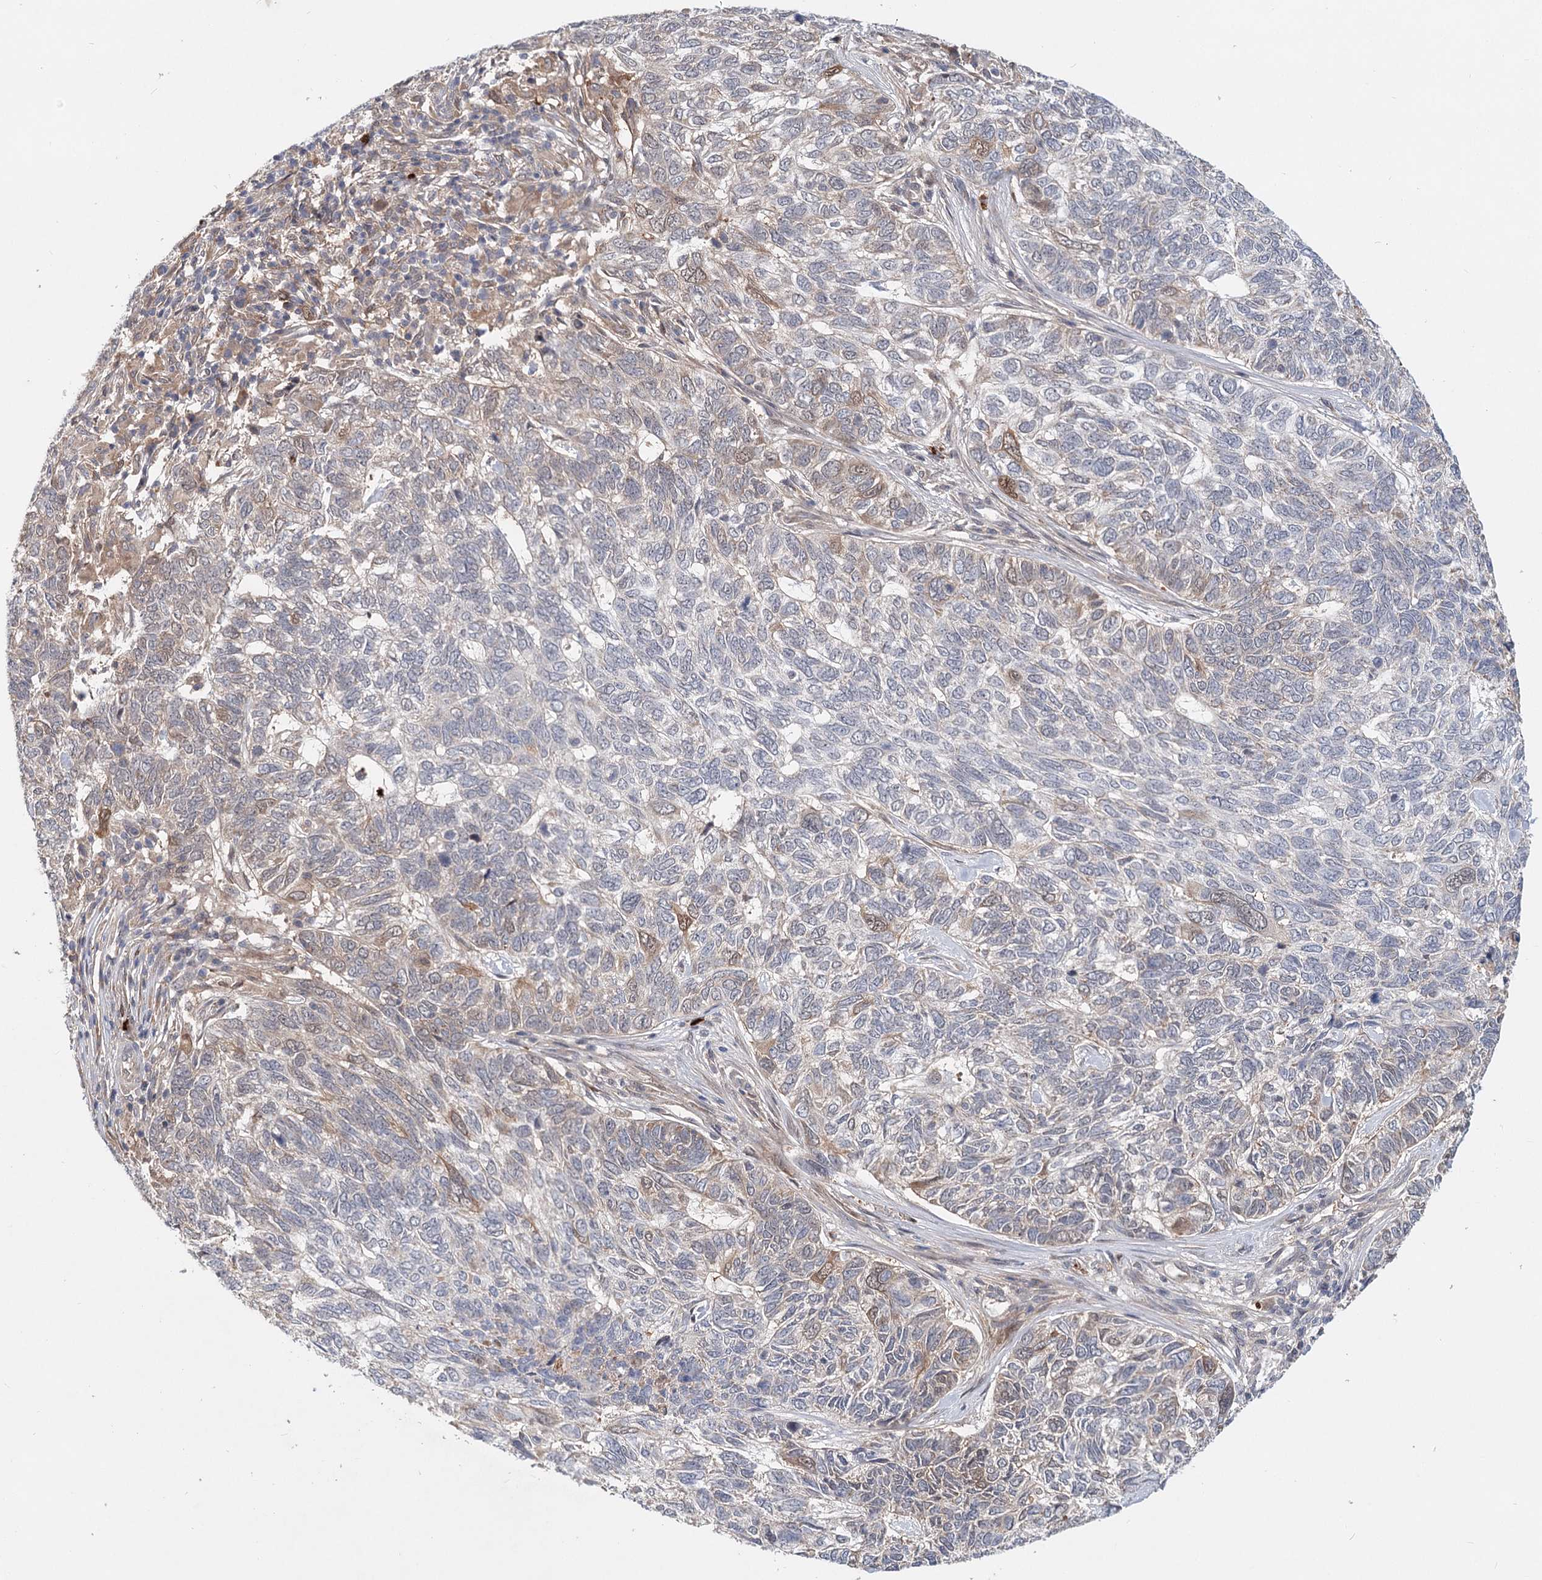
{"staining": {"intensity": "weak", "quantity": "<25%", "location": "cytoplasmic/membranous"}, "tissue": "skin cancer", "cell_type": "Tumor cells", "image_type": "cancer", "snomed": [{"axis": "morphology", "description": "Basal cell carcinoma"}, {"axis": "topography", "description": "Skin"}], "caption": "Immunohistochemistry (IHC) of human skin cancer (basal cell carcinoma) shows no staining in tumor cells.", "gene": "AP3B1", "patient": {"sex": "female", "age": 65}}